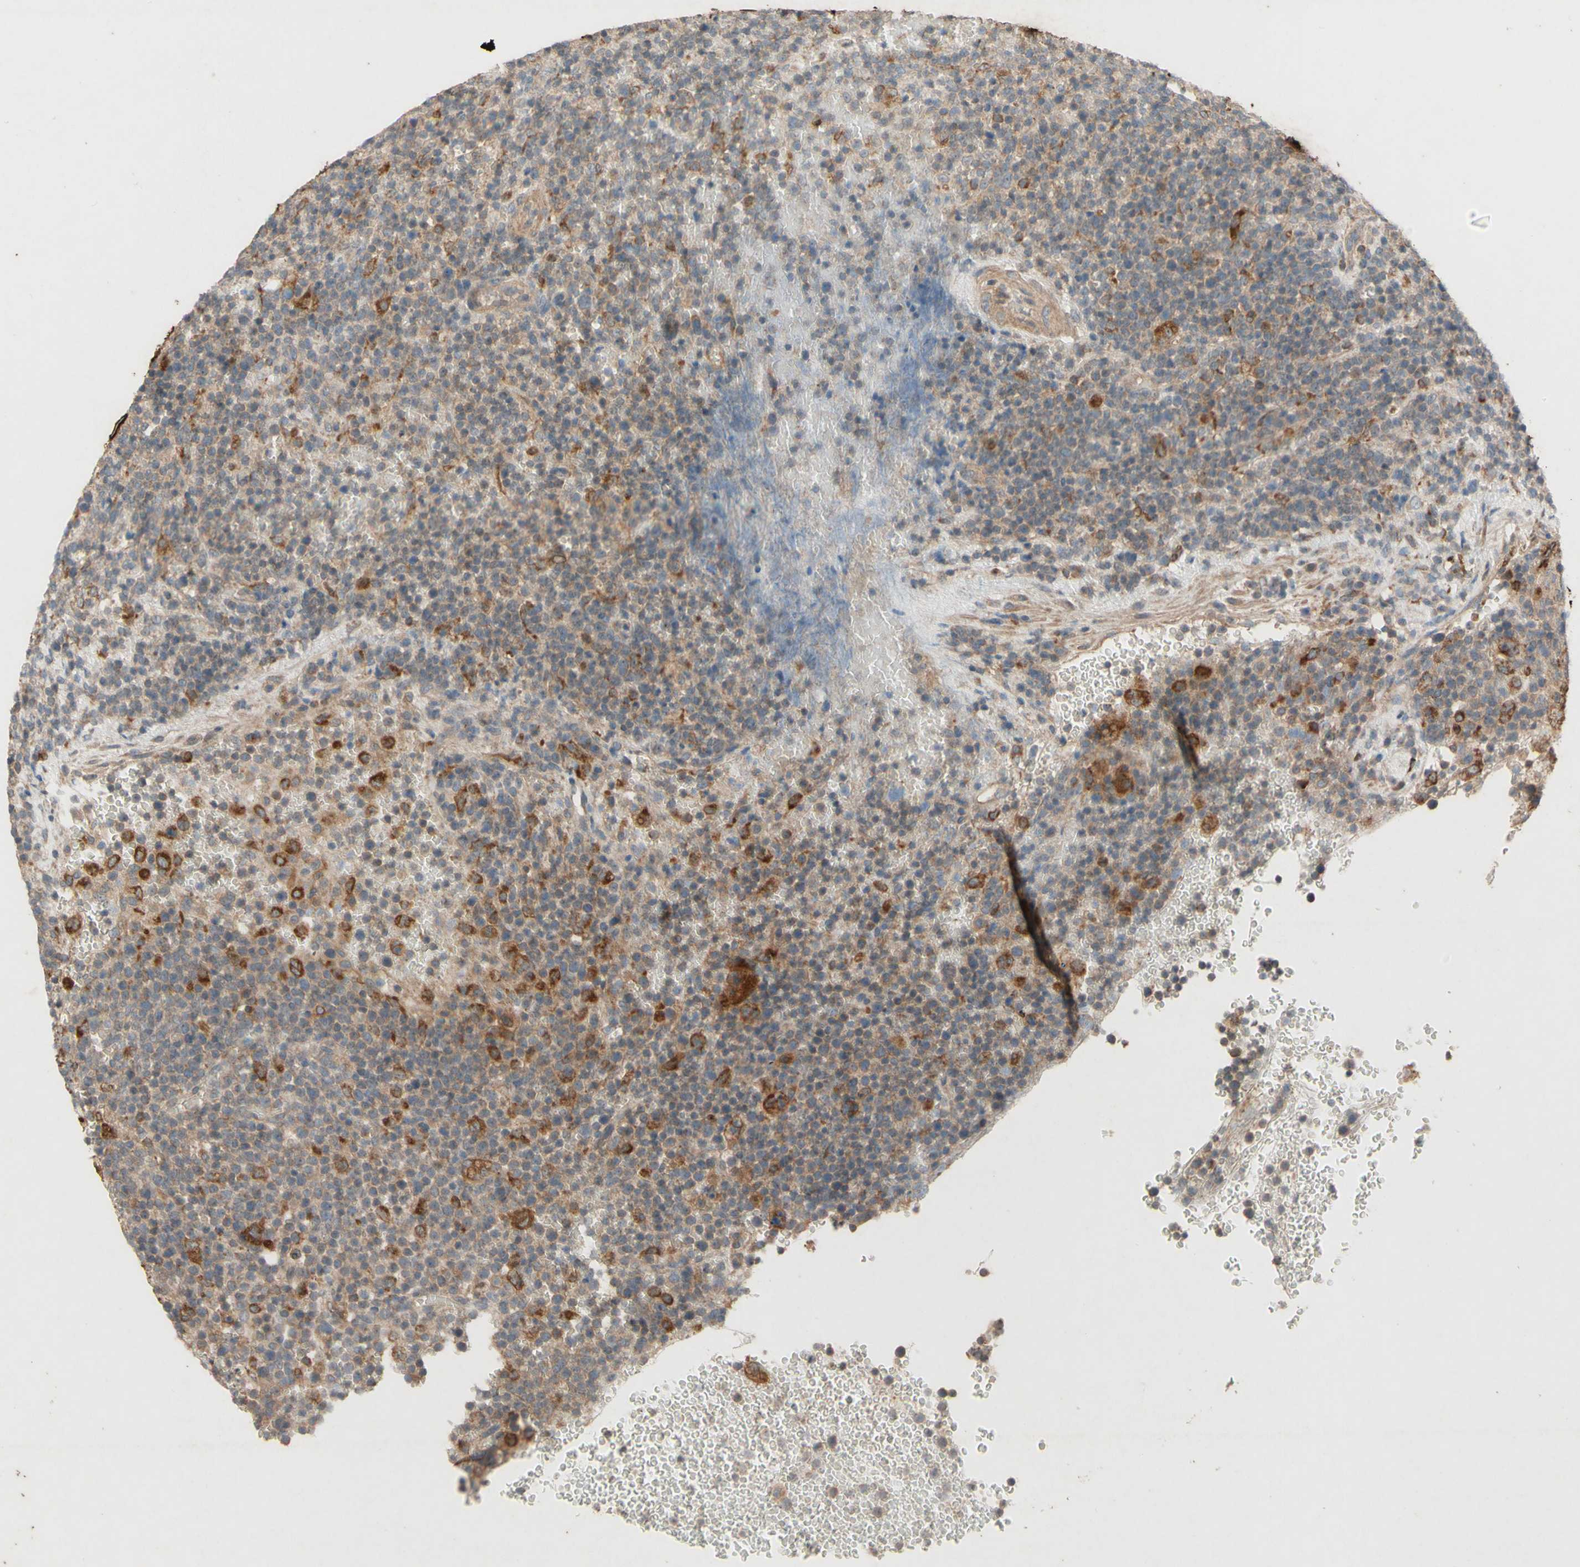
{"staining": {"intensity": "moderate", "quantity": "25%-75%", "location": "cytoplasmic/membranous"}, "tissue": "lymphoma", "cell_type": "Tumor cells", "image_type": "cancer", "snomed": [{"axis": "morphology", "description": "Malignant lymphoma, non-Hodgkin's type, High grade"}, {"axis": "topography", "description": "Lymph node"}], "caption": "Immunohistochemistry (DAB (3,3'-diaminobenzidine)) staining of lymphoma demonstrates moderate cytoplasmic/membranous protein expression in about 25%-75% of tumor cells.", "gene": "ATP6V1F", "patient": {"sex": "male", "age": 61}}